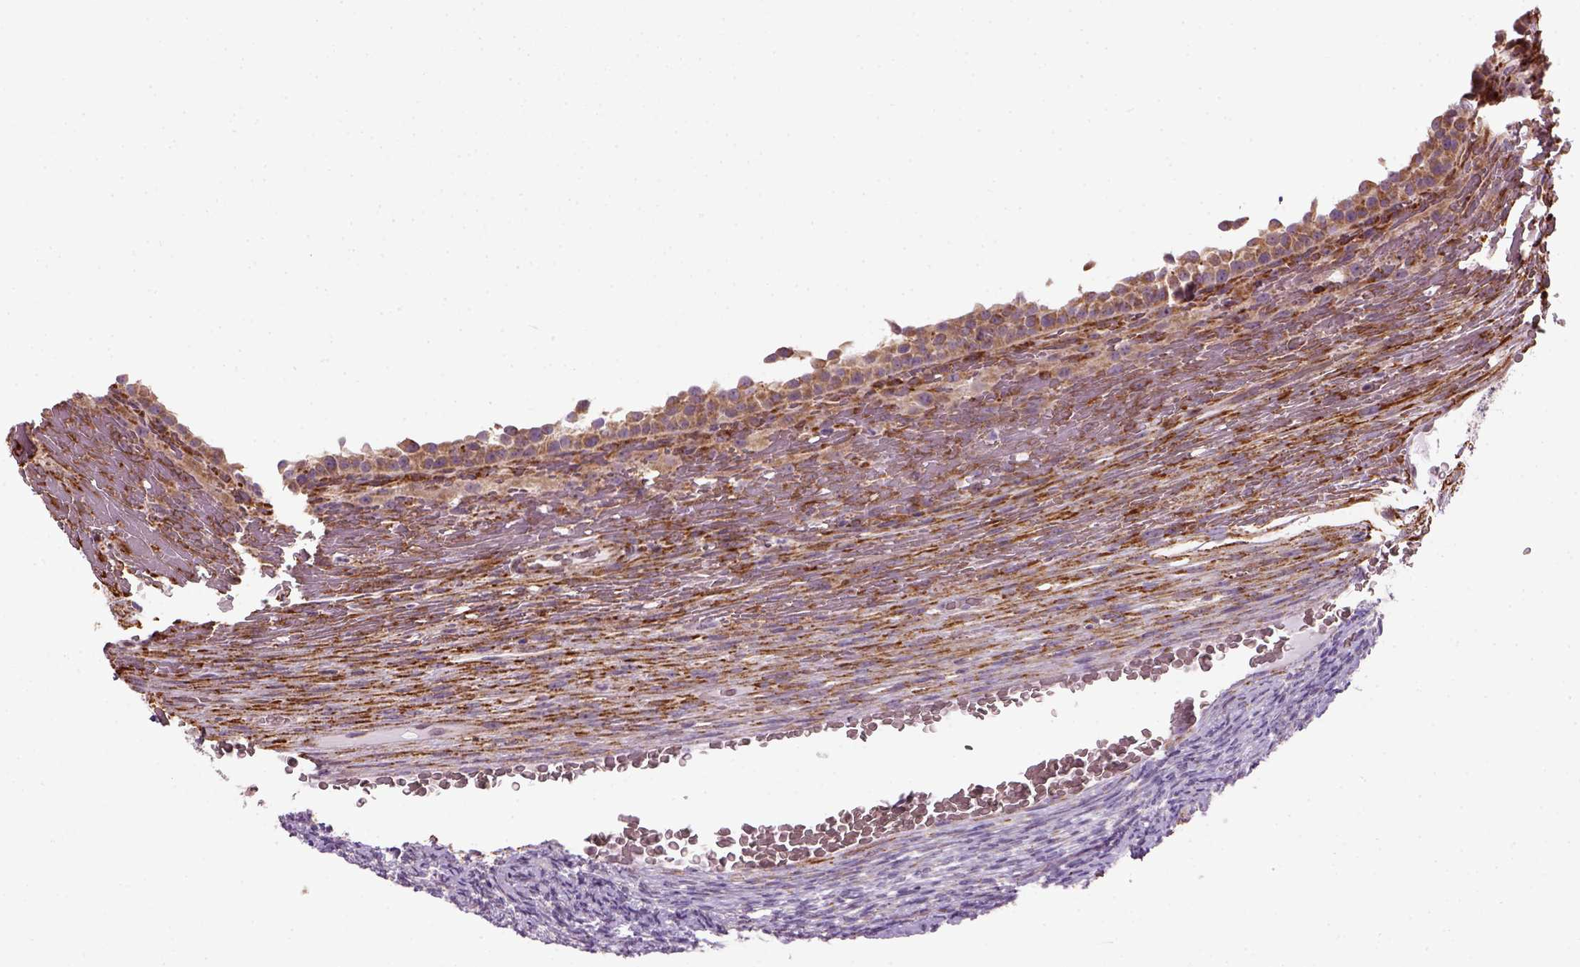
{"staining": {"intensity": "weak", "quantity": ">75%", "location": "cytoplasmic/membranous"}, "tissue": "ovary", "cell_type": "Follicle cells", "image_type": "normal", "snomed": [{"axis": "morphology", "description": "Normal tissue, NOS"}, {"axis": "topography", "description": "Ovary"}], "caption": "Weak cytoplasmic/membranous staining for a protein is seen in approximately >75% of follicle cells of benign ovary using IHC.", "gene": "XK", "patient": {"sex": "female", "age": 34}}